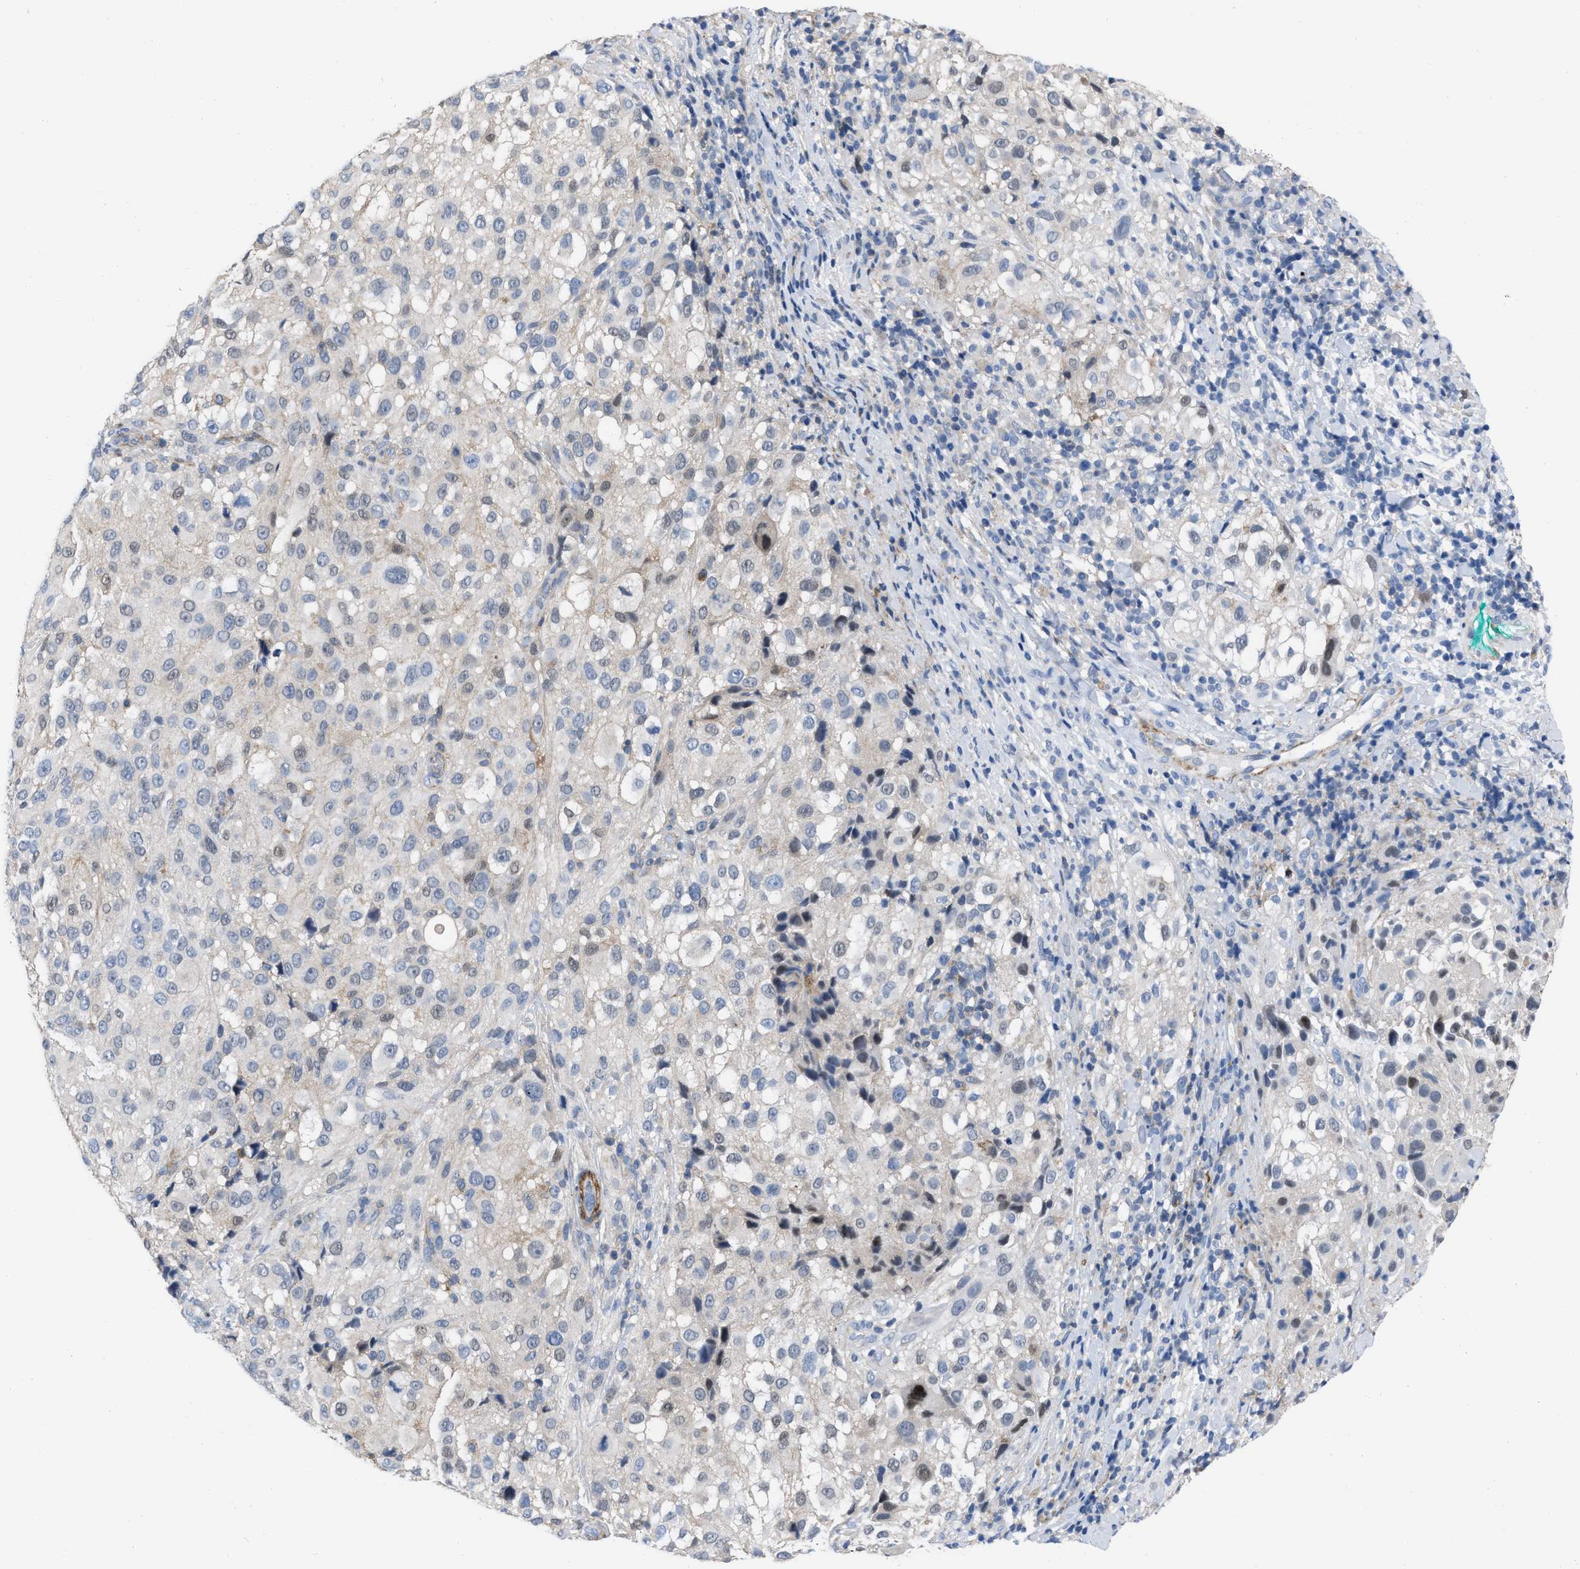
{"staining": {"intensity": "moderate", "quantity": "<25%", "location": "nuclear"}, "tissue": "melanoma", "cell_type": "Tumor cells", "image_type": "cancer", "snomed": [{"axis": "morphology", "description": "Necrosis, NOS"}, {"axis": "morphology", "description": "Malignant melanoma, NOS"}, {"axis": "topography", "description": "Skin"}], "caption": "Brown immunohistochemical staining in human melanoma reveals moderate nuclear staining in about <25% of tumor cells.", "gene": "PRMT2", "patient": {"sex": "female", "age": 87}}